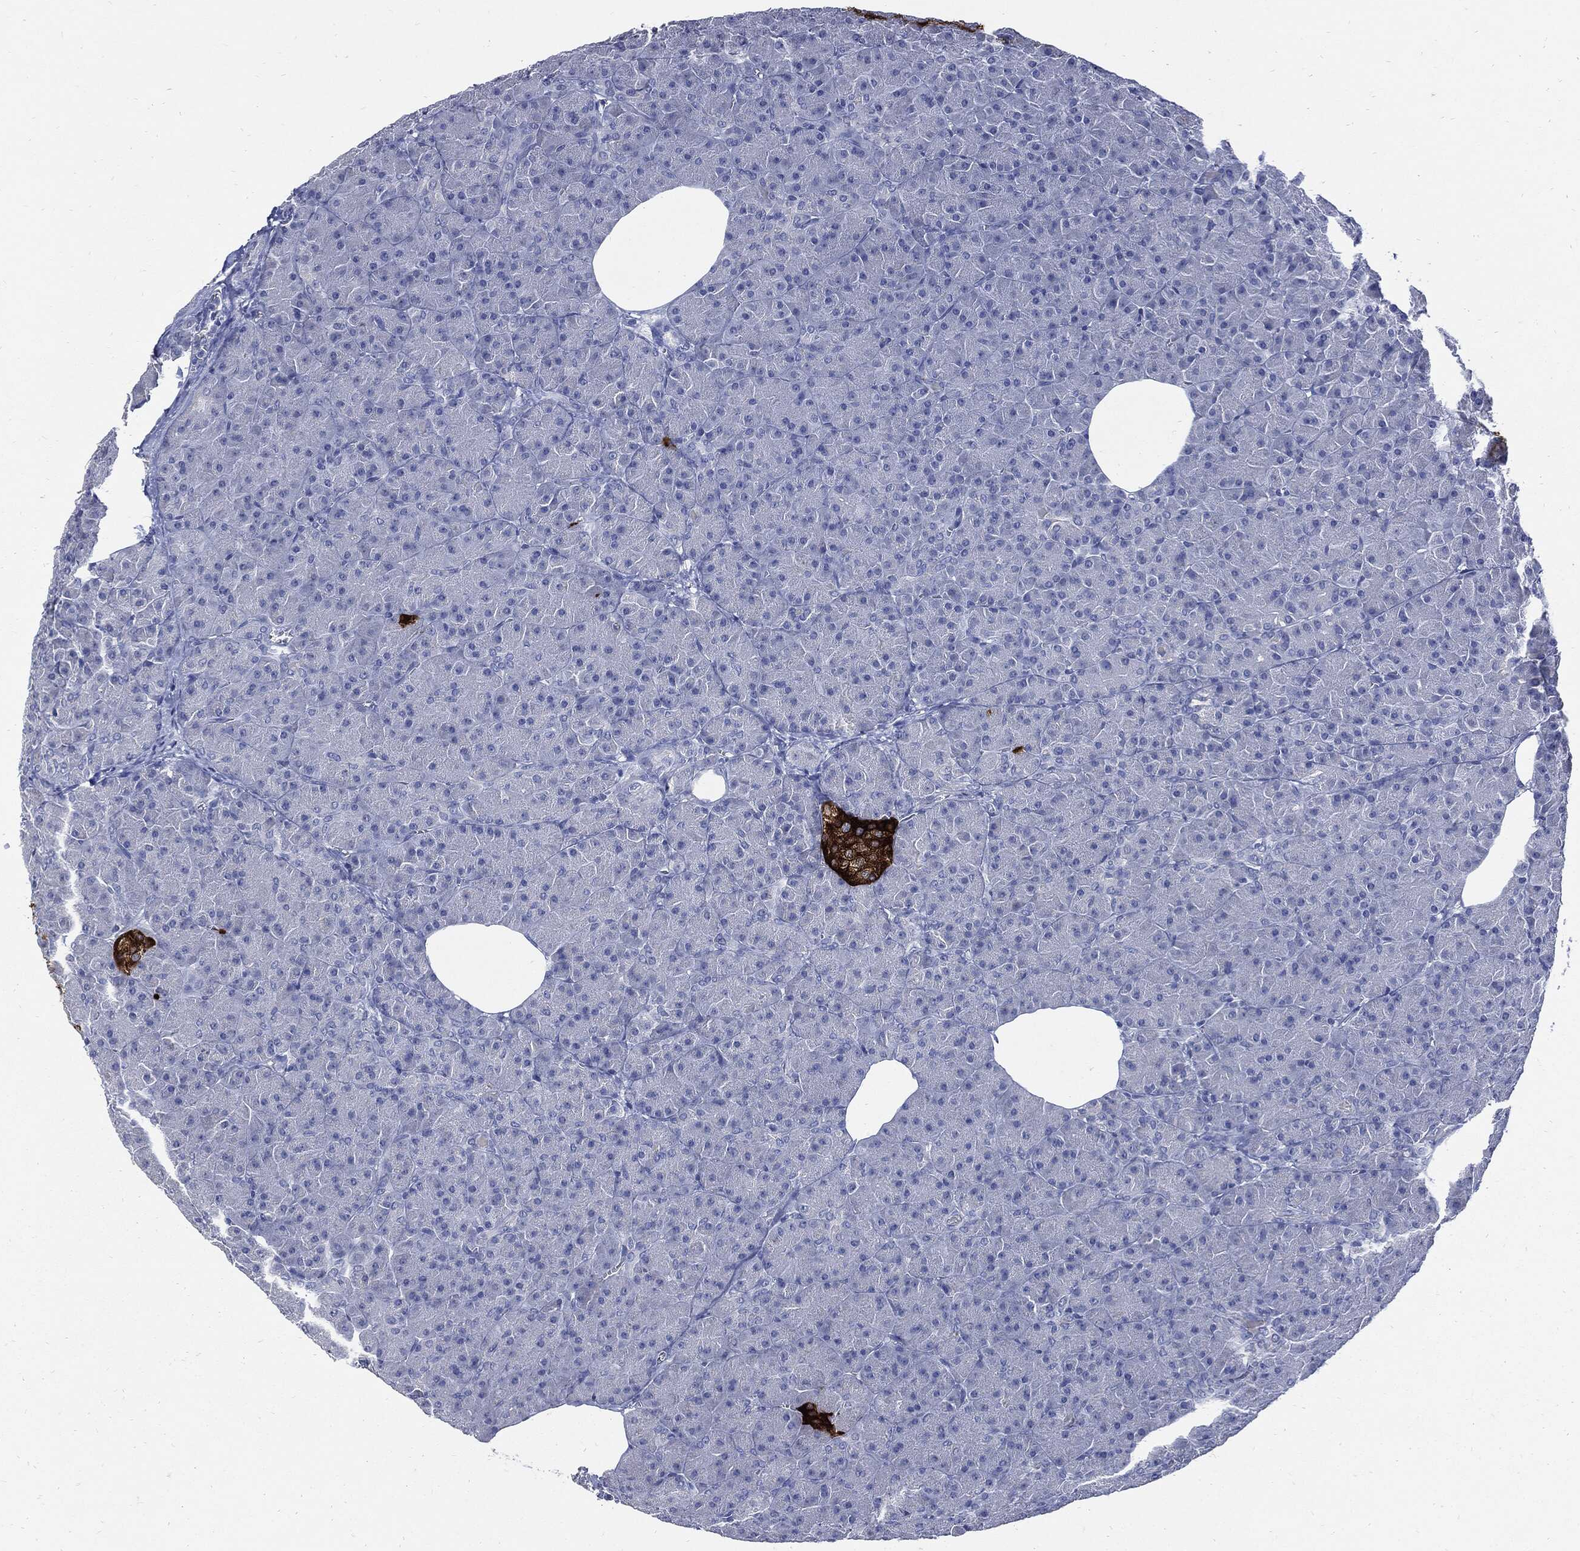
{"staining": {"intensity": "negative", "quantity": "none", "location": "none"}, "tissue": "pancreas", "cell_type": "Exocrine glandular cells", "image_type": "normal", "snomed": [{"axis": "morphology", "description": "Normal tissue, NOS"}, {"axis": "topography", "description": "Pancreas"}], "caption": "Immunohistochemistry (IHC) photomicrograph of benign pancreas: pancreas stained with DAB exhibits no significant protein staining in exocrine glandular cells. (Immunohistochemistry (IHC), brightfield microscopy, high magnification).", "gene": "CPE", "patient": {"sex": "male", "age": 61}}